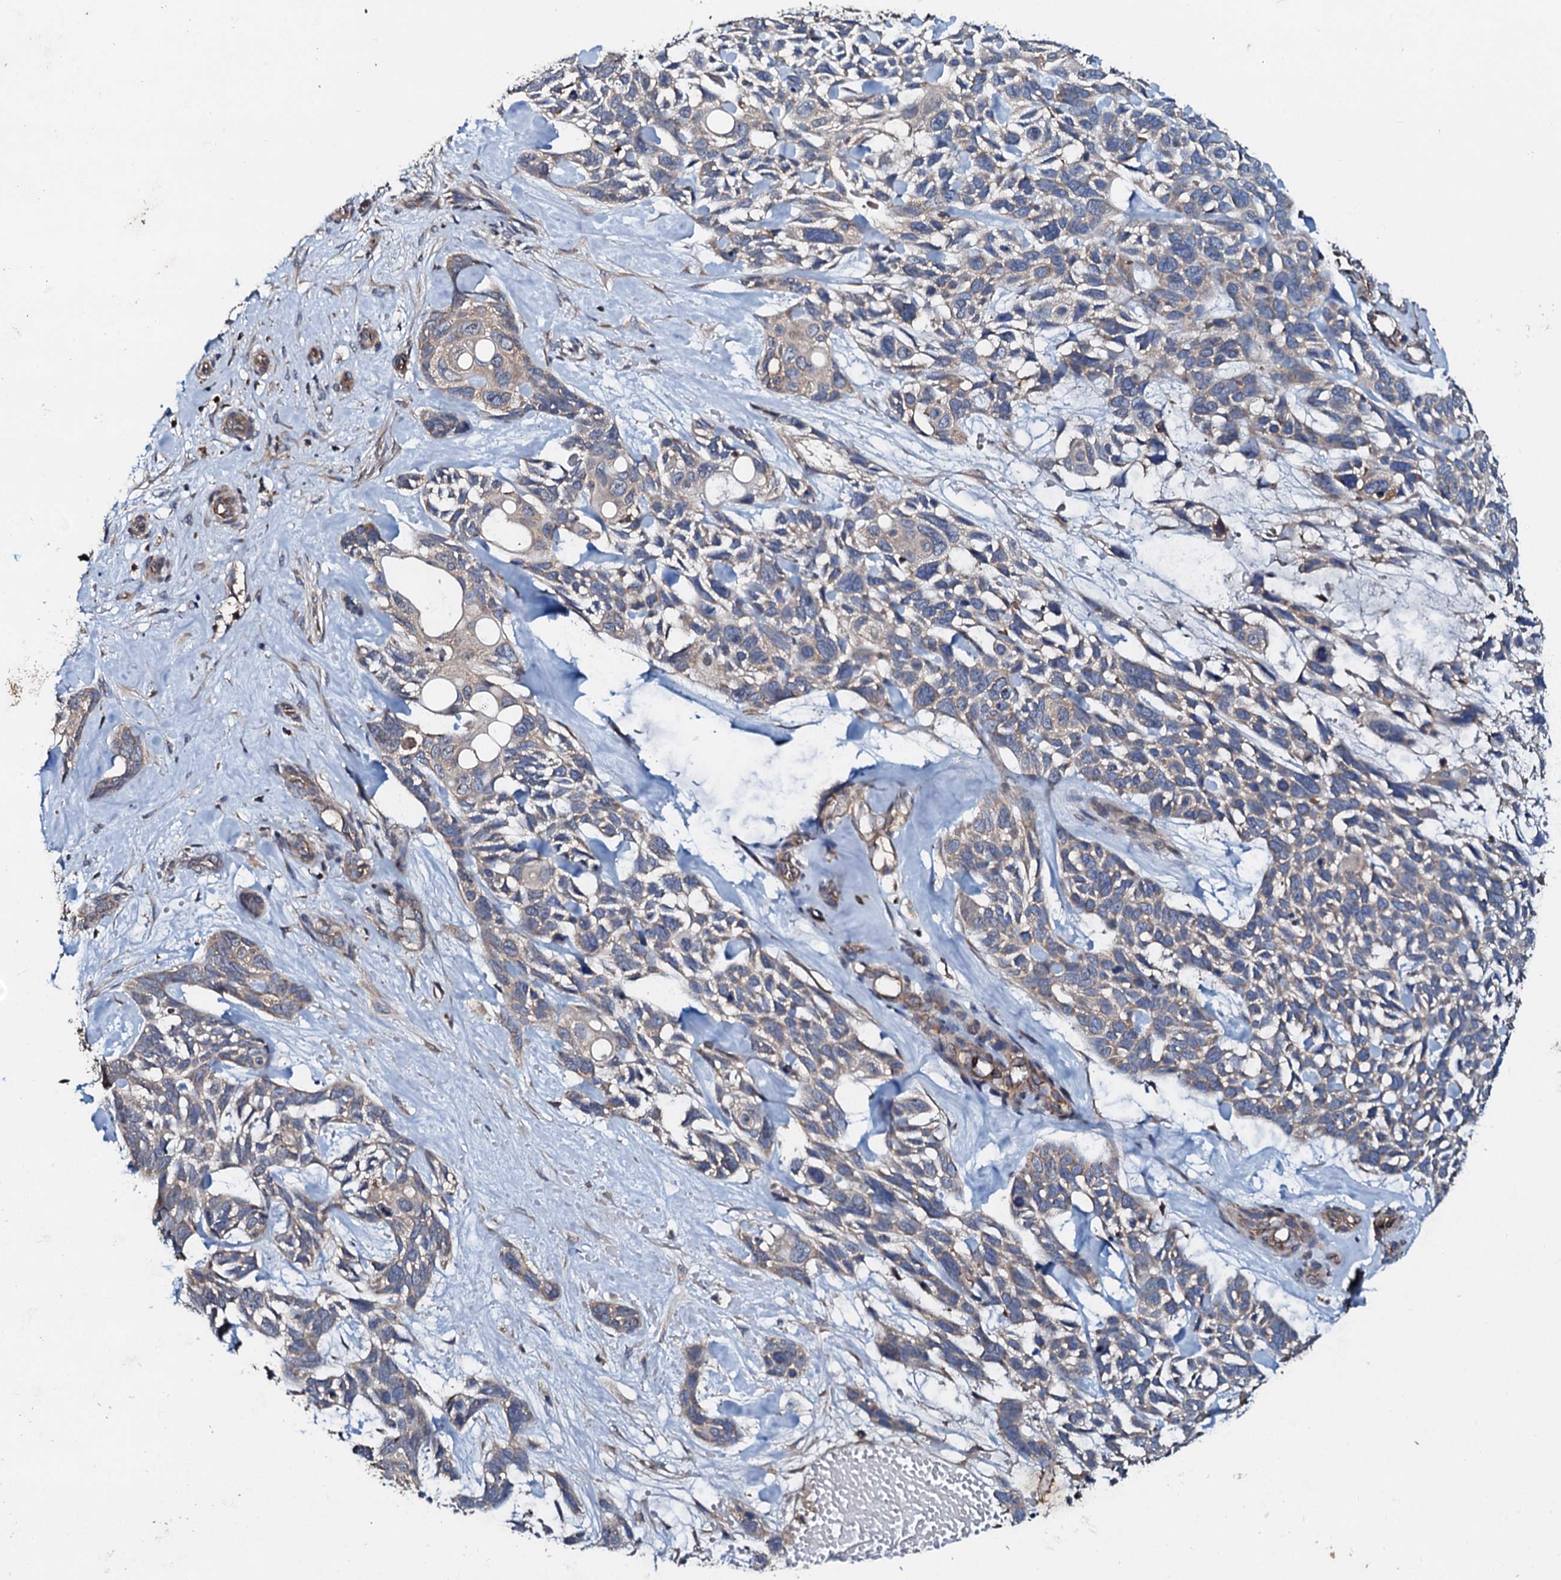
{"staining": {"intensity": "weak", "quantity": "25%-75%", "location": "cytoplasmic/membranous"}, "tissue": "skin cancer", "cell_type": "Tumor cells", "image_type": "cancer", "snomed": [{"axis": "morphology", "description": "Basal cell carcinoma"}, {"axis": "topography", "description": "Skin"}], "caption": "Immunohistochemistry image of neoplastic tissue: human basal cell carcinoma (skin) stained using immunohistochemistry exhibits low levels of weak protein expression localized specifically in the cytoplasmic/membranous of tumor cells, appearing as a cytoplasmic/membranous brown color.", "gene": "GRK2", "patient": {"sex": "male", "age": 88}}